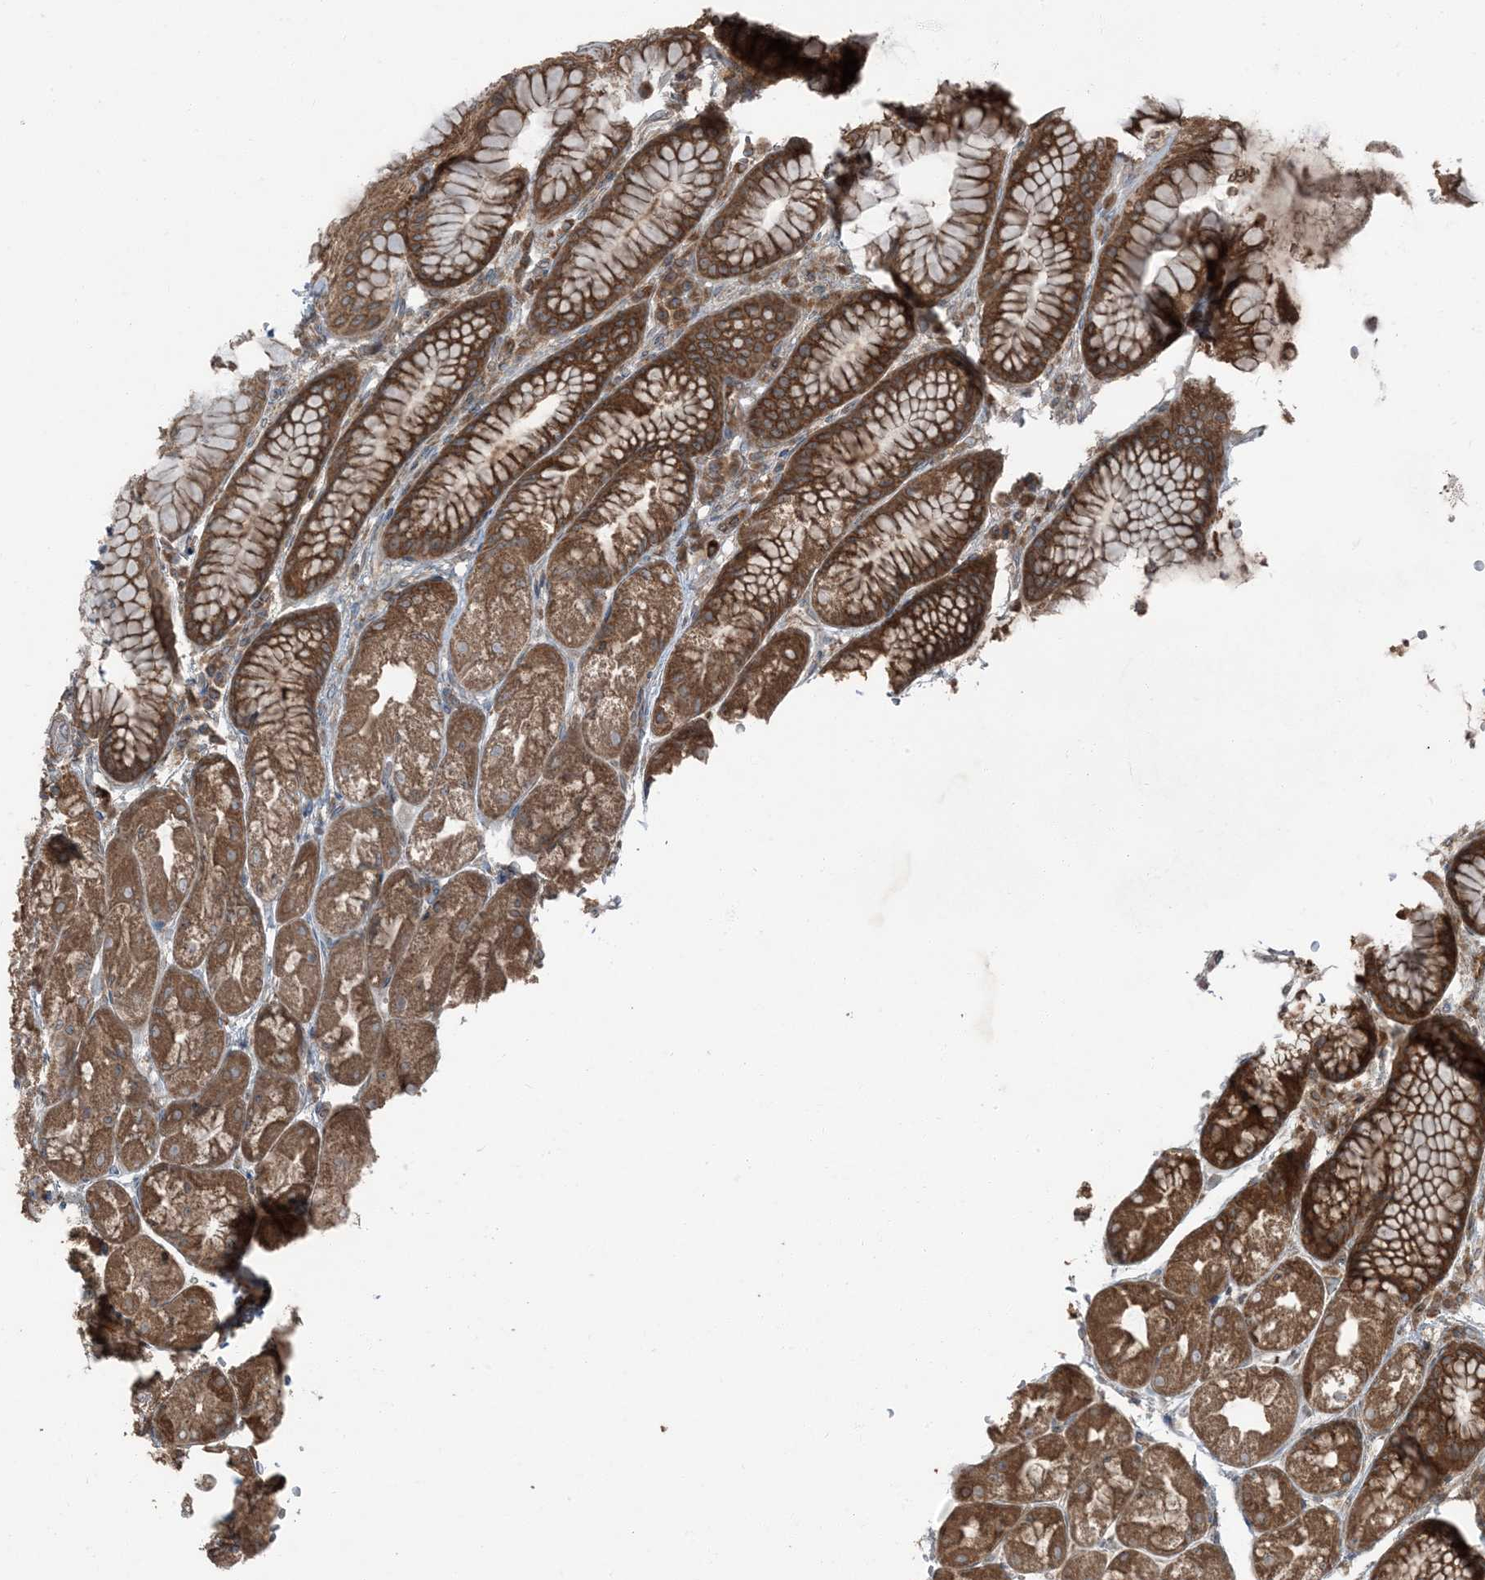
{"staining": {"intensity": "moderate", "quantity": ">75%", "location": "cytoplasmic/membranous"}, "tissue": "stomach", "cell_type": "Glandular cells", "image_type": "normal", "snomed": [{"axis": "morphology", "description": "Normal tissue, NOS"}, {"axis": "topography", "description": "Stomach"}], "caption": "Immunohistochemistry (DAB) staining of unremarkable human stomach exhibits moderate cytoplasmic/membranous protein expression in about >75% of glandular cells. The protein of interest is shown in brown color, while the nuclei are stained blue.", "gene": "RAB3GAP1", "patient": {"sex": "male", "age": 57}}